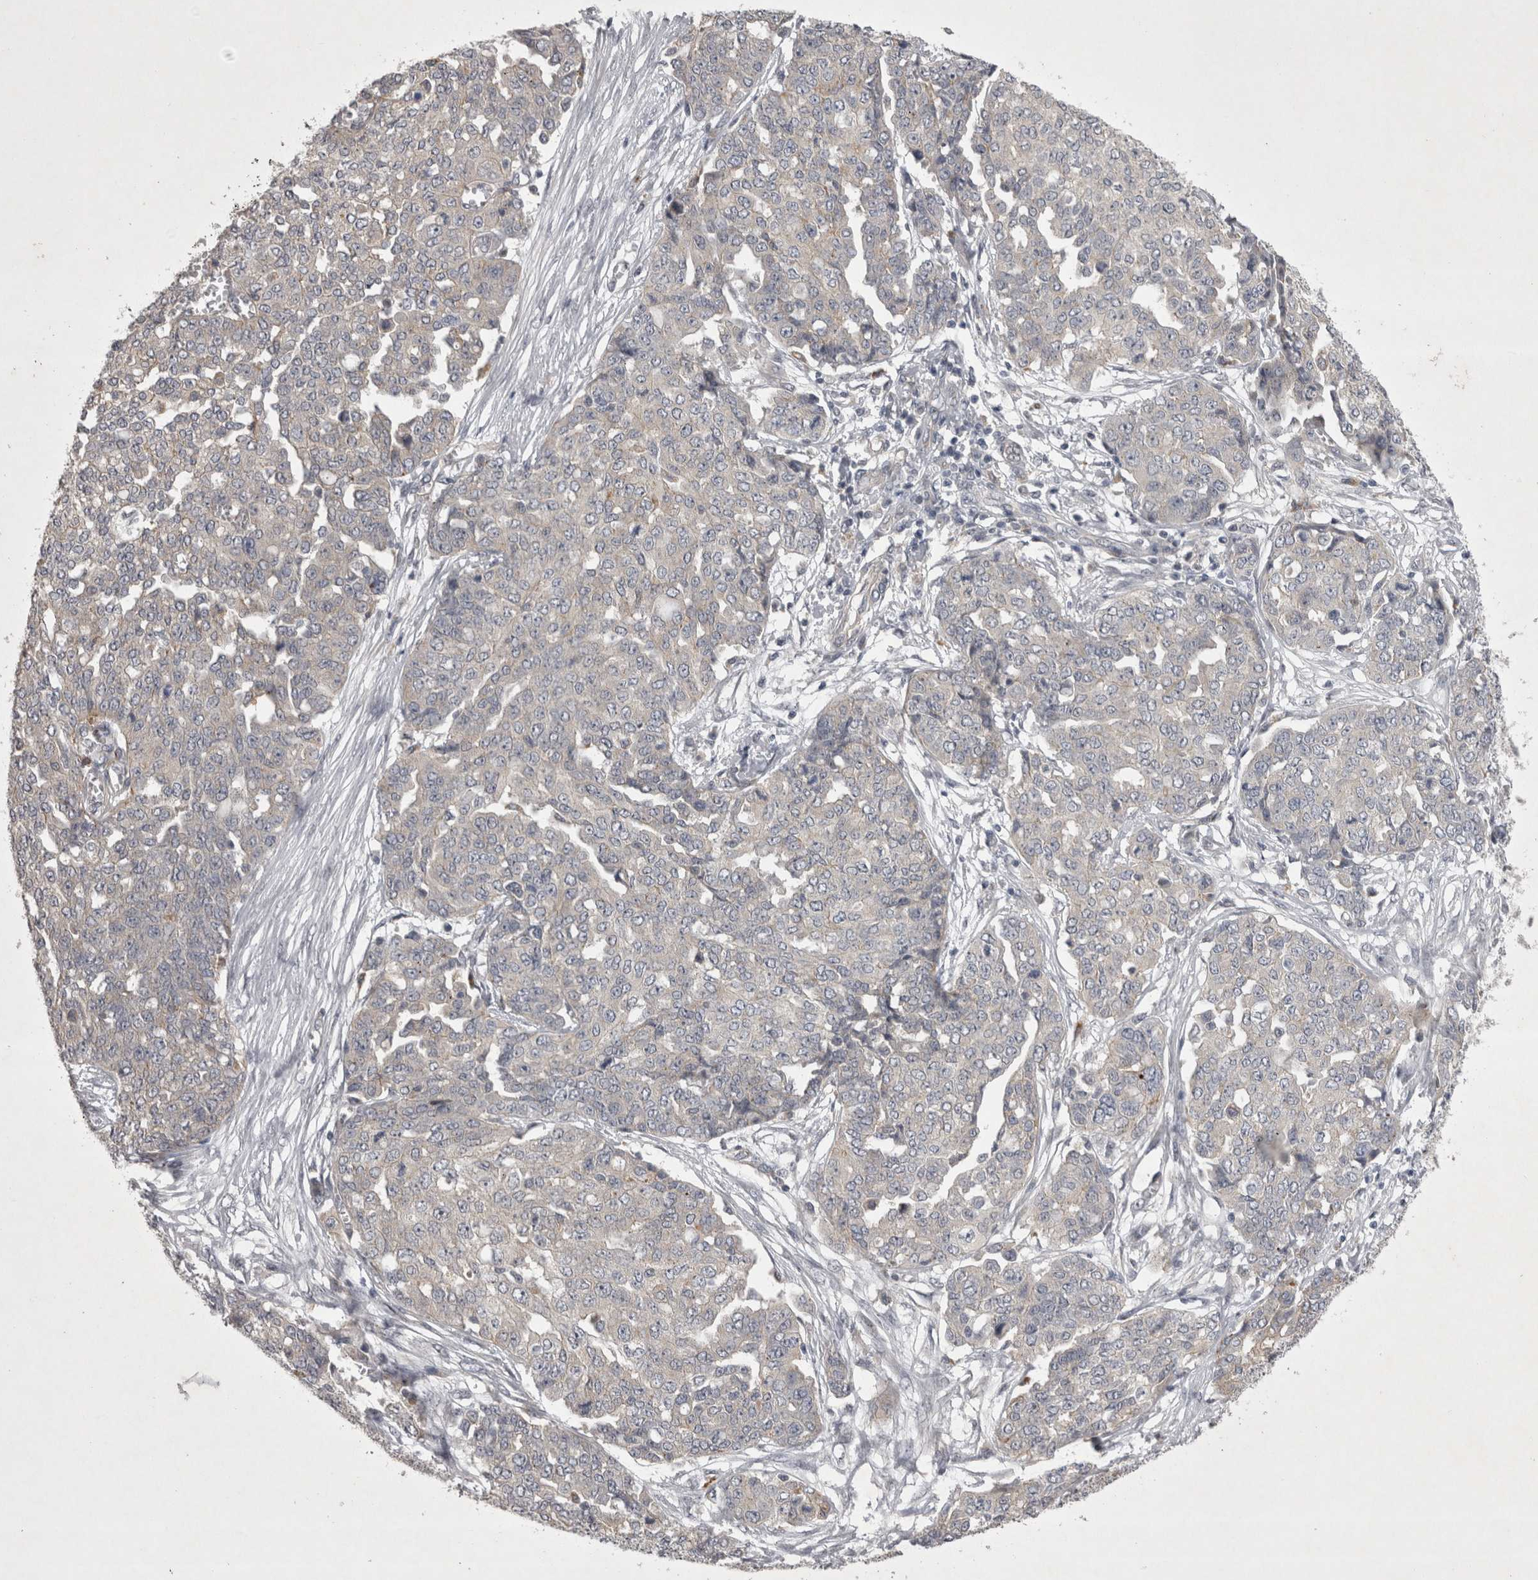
{"staining": {"intensity": "negative", "quantity": "none", "location": "none"}, "tissue": "ovarian cancer", "cell_type": "Tumor cells", "image_type": "cancer", "snomed": [{"axis": "morphology", "description": "Cystadenocarcinoma, serous, NOS"}, {"axis": "topography", "description": "Soft tissue"}, {"axis": "topography", "description": "Ovary"}], "caption": "Protein analysis of ovarian cancer displays no significant expression in tumor cells.", "gene": "CTBS", "patient": {"sex": "female", "age": 57}}